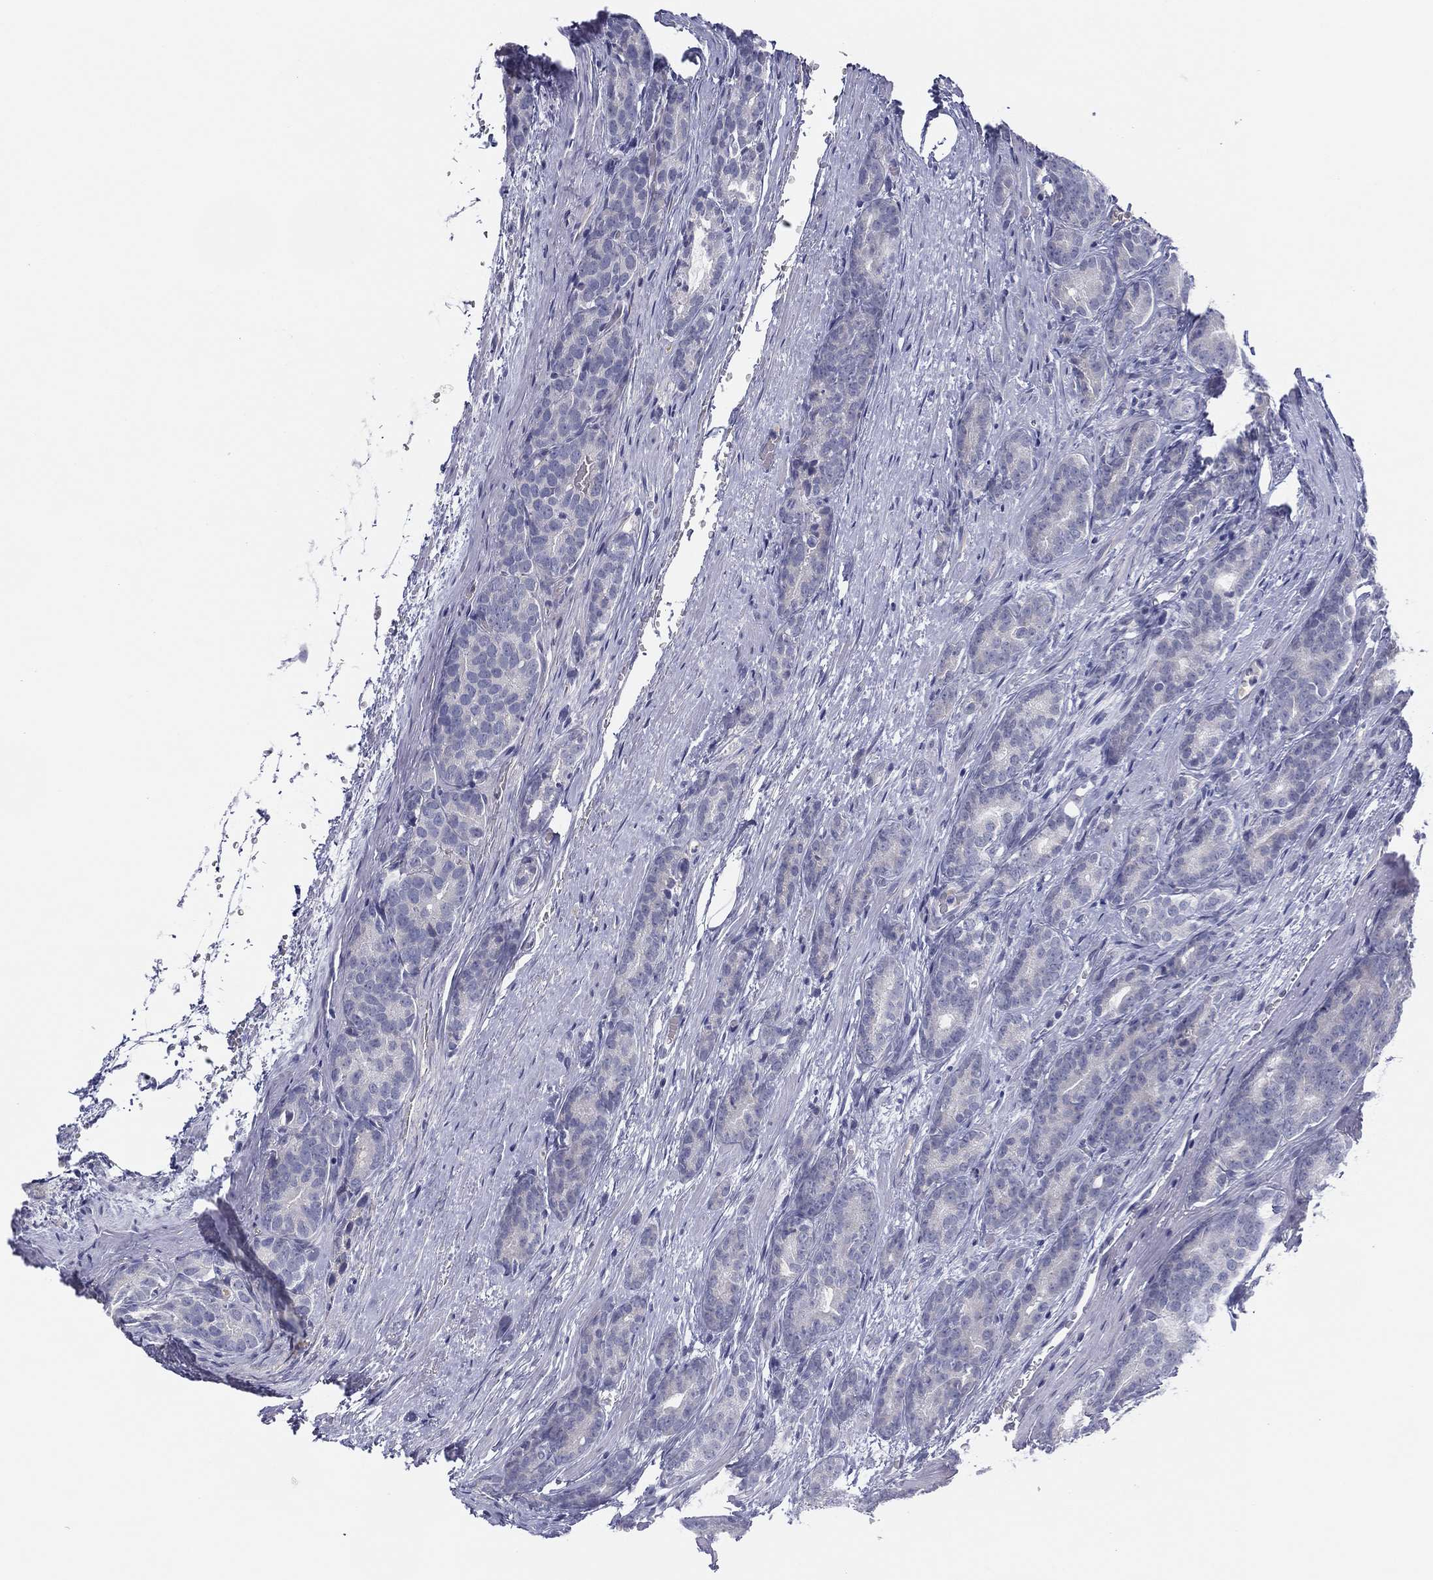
{"staining": {"intensity": "negative", "quantity": "none", "location": "none"}, "tissue": "prostate cancer", "cell_type": "Tumor cells", "image_type": "cancer", "snomed": [{"axis": "morphology", "description": "Adenocarcinoma, NOS"}, {"axis": "topography", "description": "Prostate"}], "caption": "DAB immunohistochemical staining of prostate cancer (adenocarcinoma) reveals no significant expression in tumor cells.", "gene": "MLF1", "patient": {"sex": "male", "age": 71}}